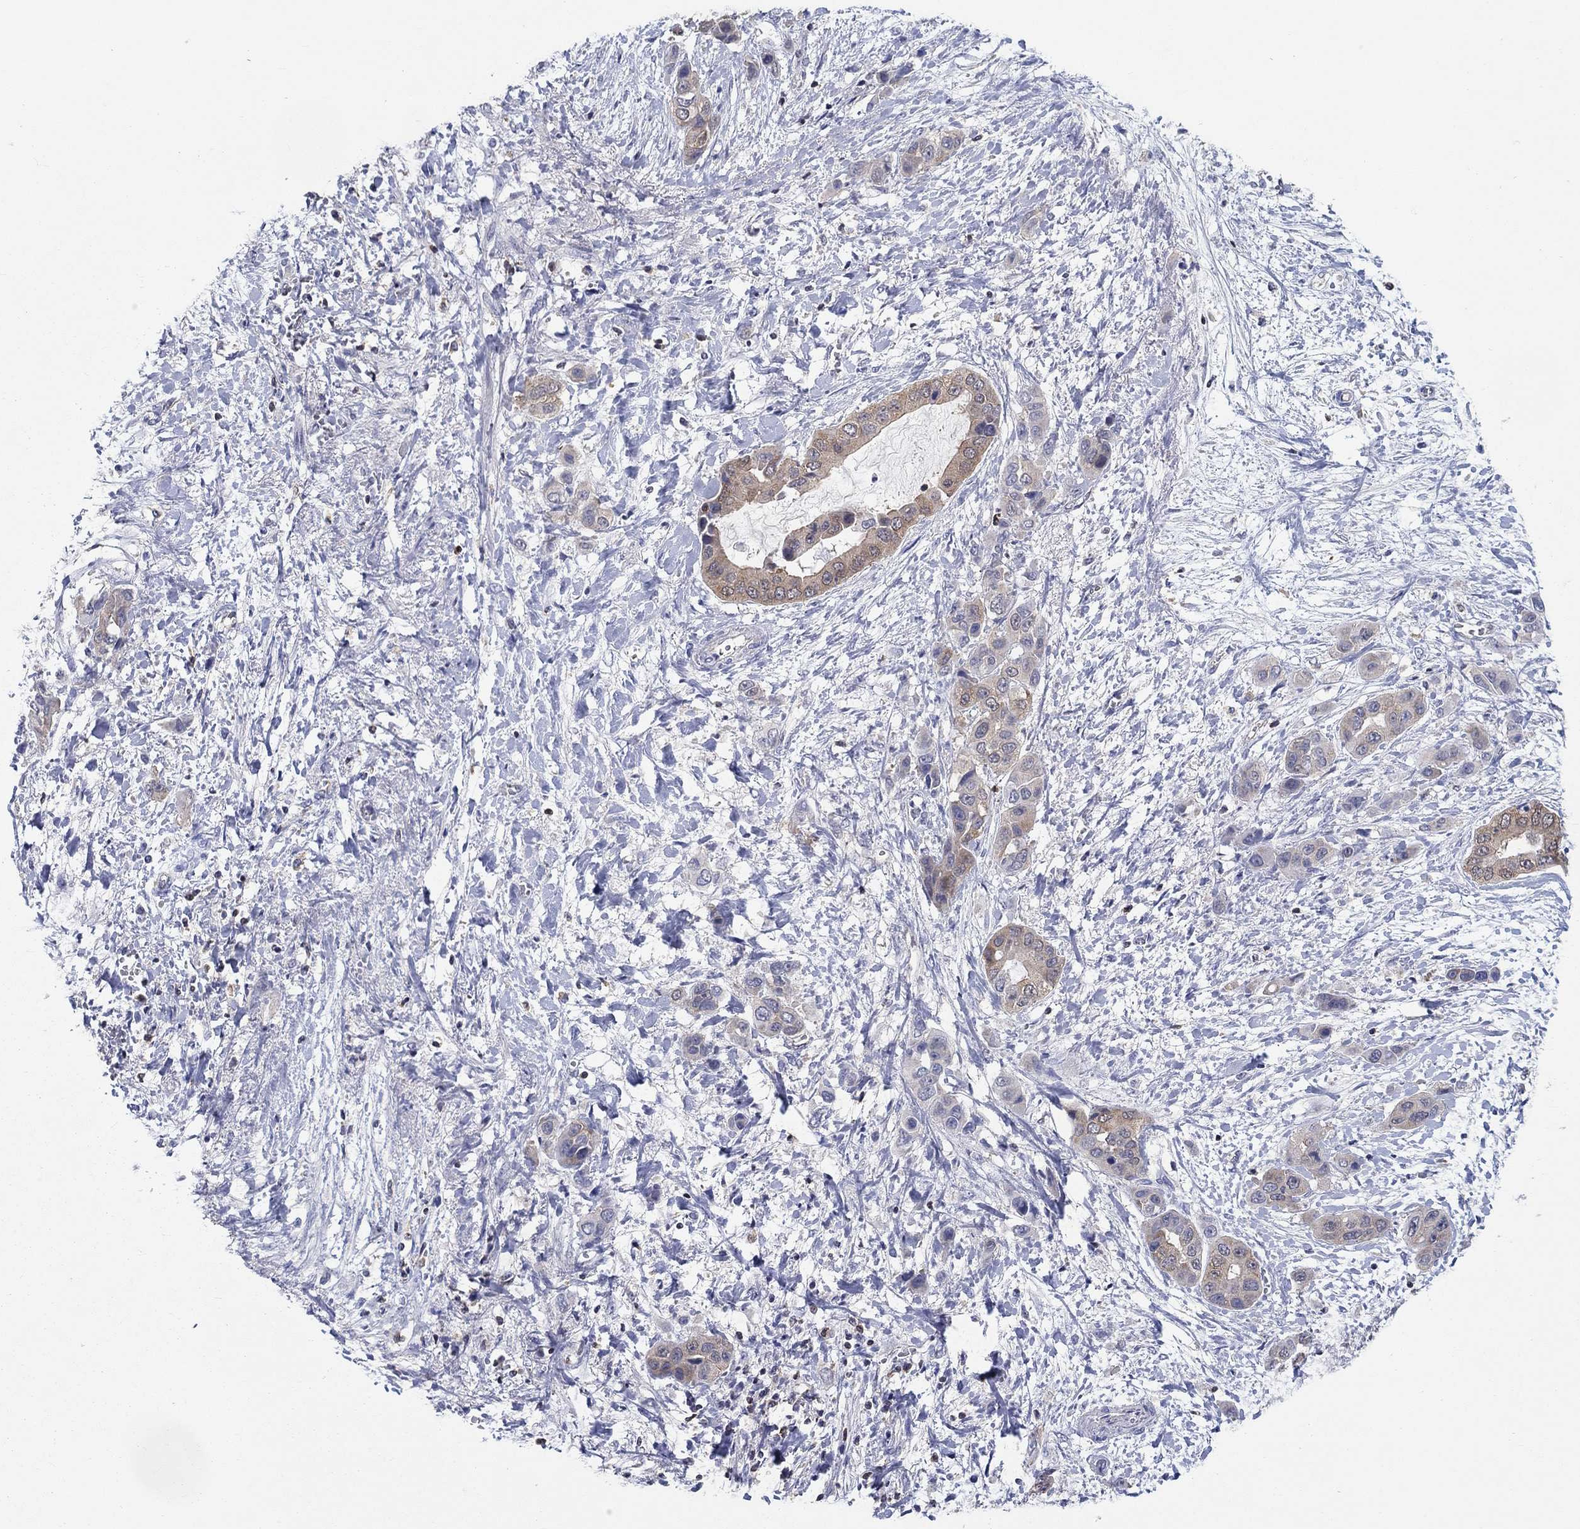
{"staining": {"intensity": "weak", "quantity": "<25%", "location": "cytoplasmic/membranous"}, "tissue": "liver cancer", "cell_type": "Tumor cells", "image_type": "cancer", "snomed": [{"axis": "morphology", "description": "Cholangiocarcinoma"}, {"axis": "topography", "description": "Liver"}], "caption": "This is a photomicrograph of immunohistochemistry staining of liver cancer, which shows no expression in tumor cells.", "gene": "AGFG2", "patient": {"sex": "female", "age": 52}}